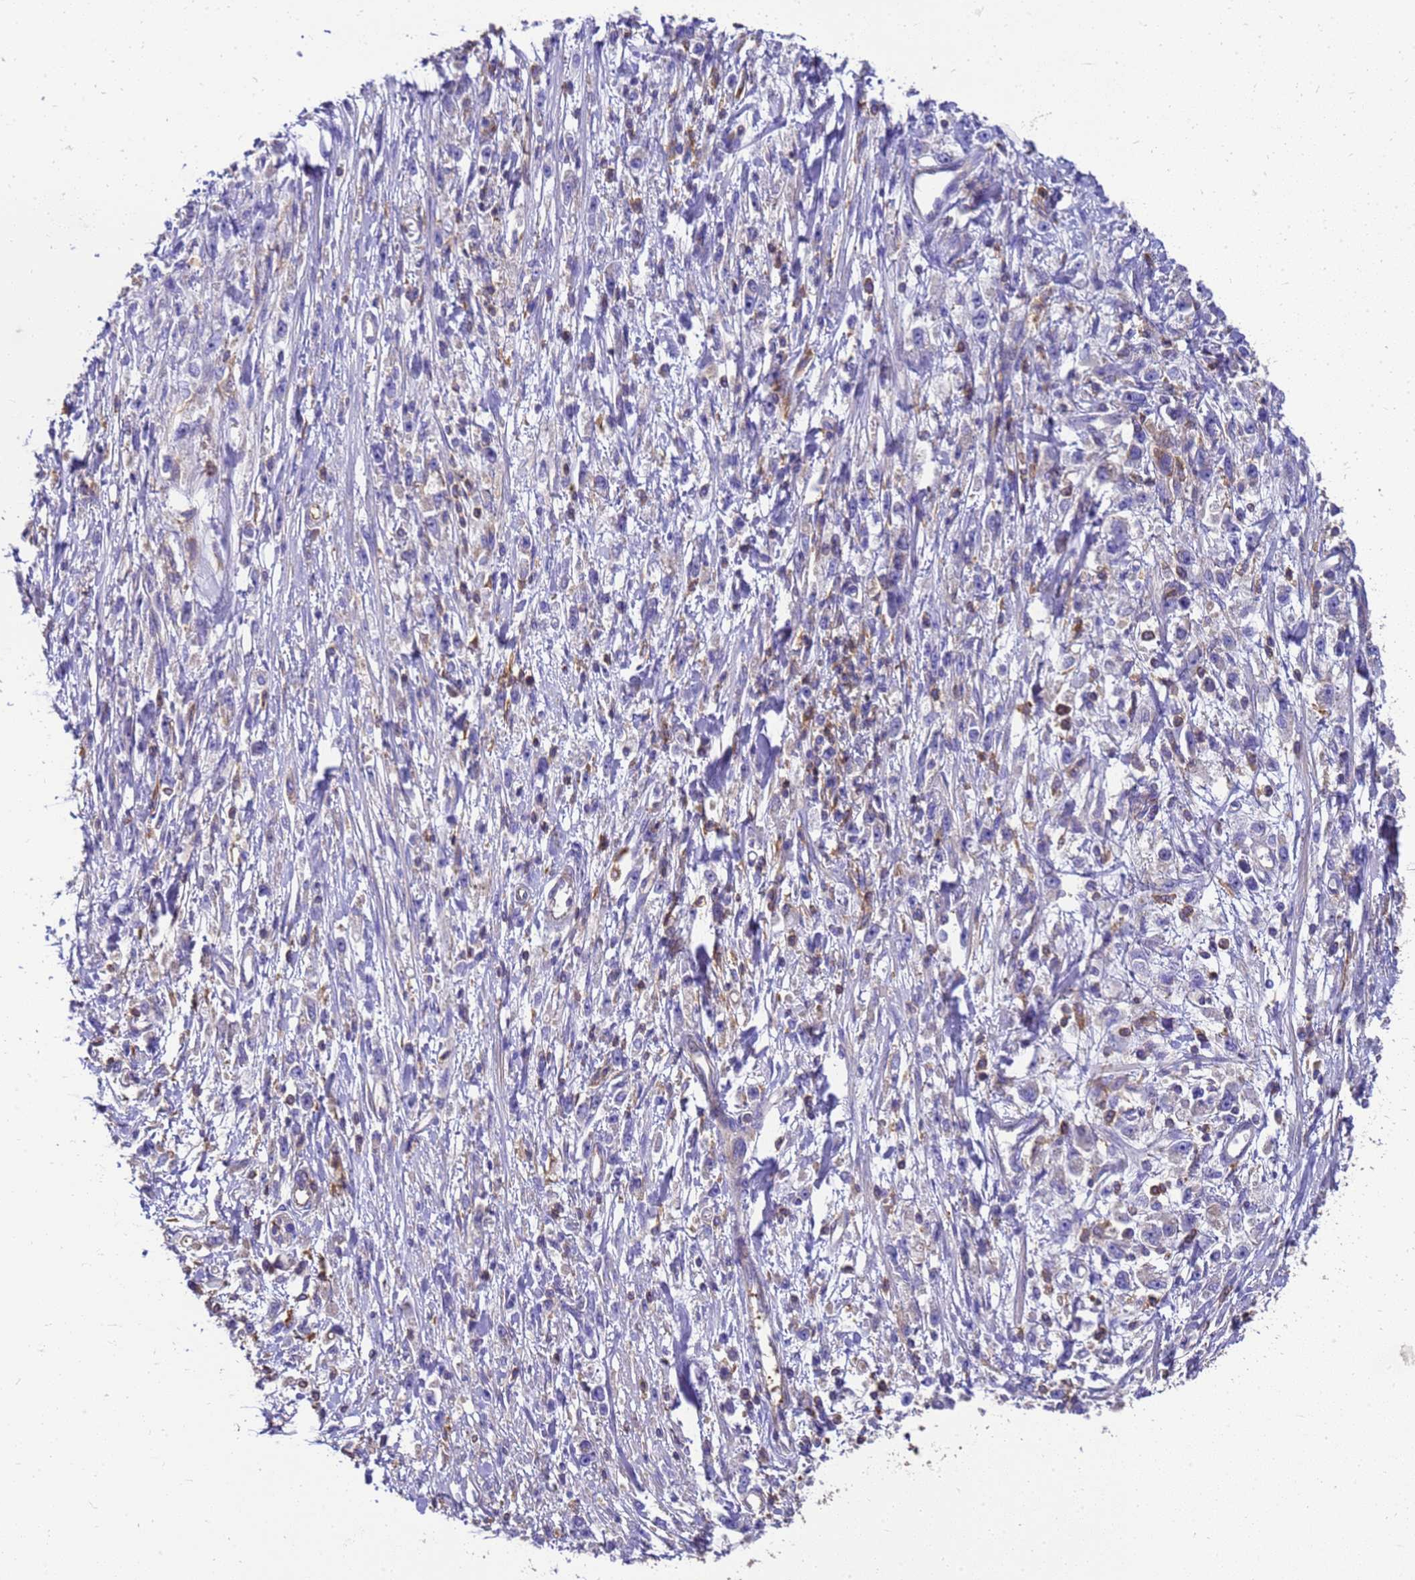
{"staining": {"intensity": "negative", "quantity": "none", "location": "none"}, "tissue": "stomach cancer", "cell_type": "Tumor cells", "image_type": "cancer", "snomed": [{"axis": "morphology", "description": "Adenocarcinoma, NOS"}, {"axis": "topography", "description": "Stomach"}], "caption": "Histopathology image shows no significant protein staining in tumor cells of stomach cancer (adenocarcinoma).", "gene": "ZNF235", "patient": {"sex": "female", "age": 59}}